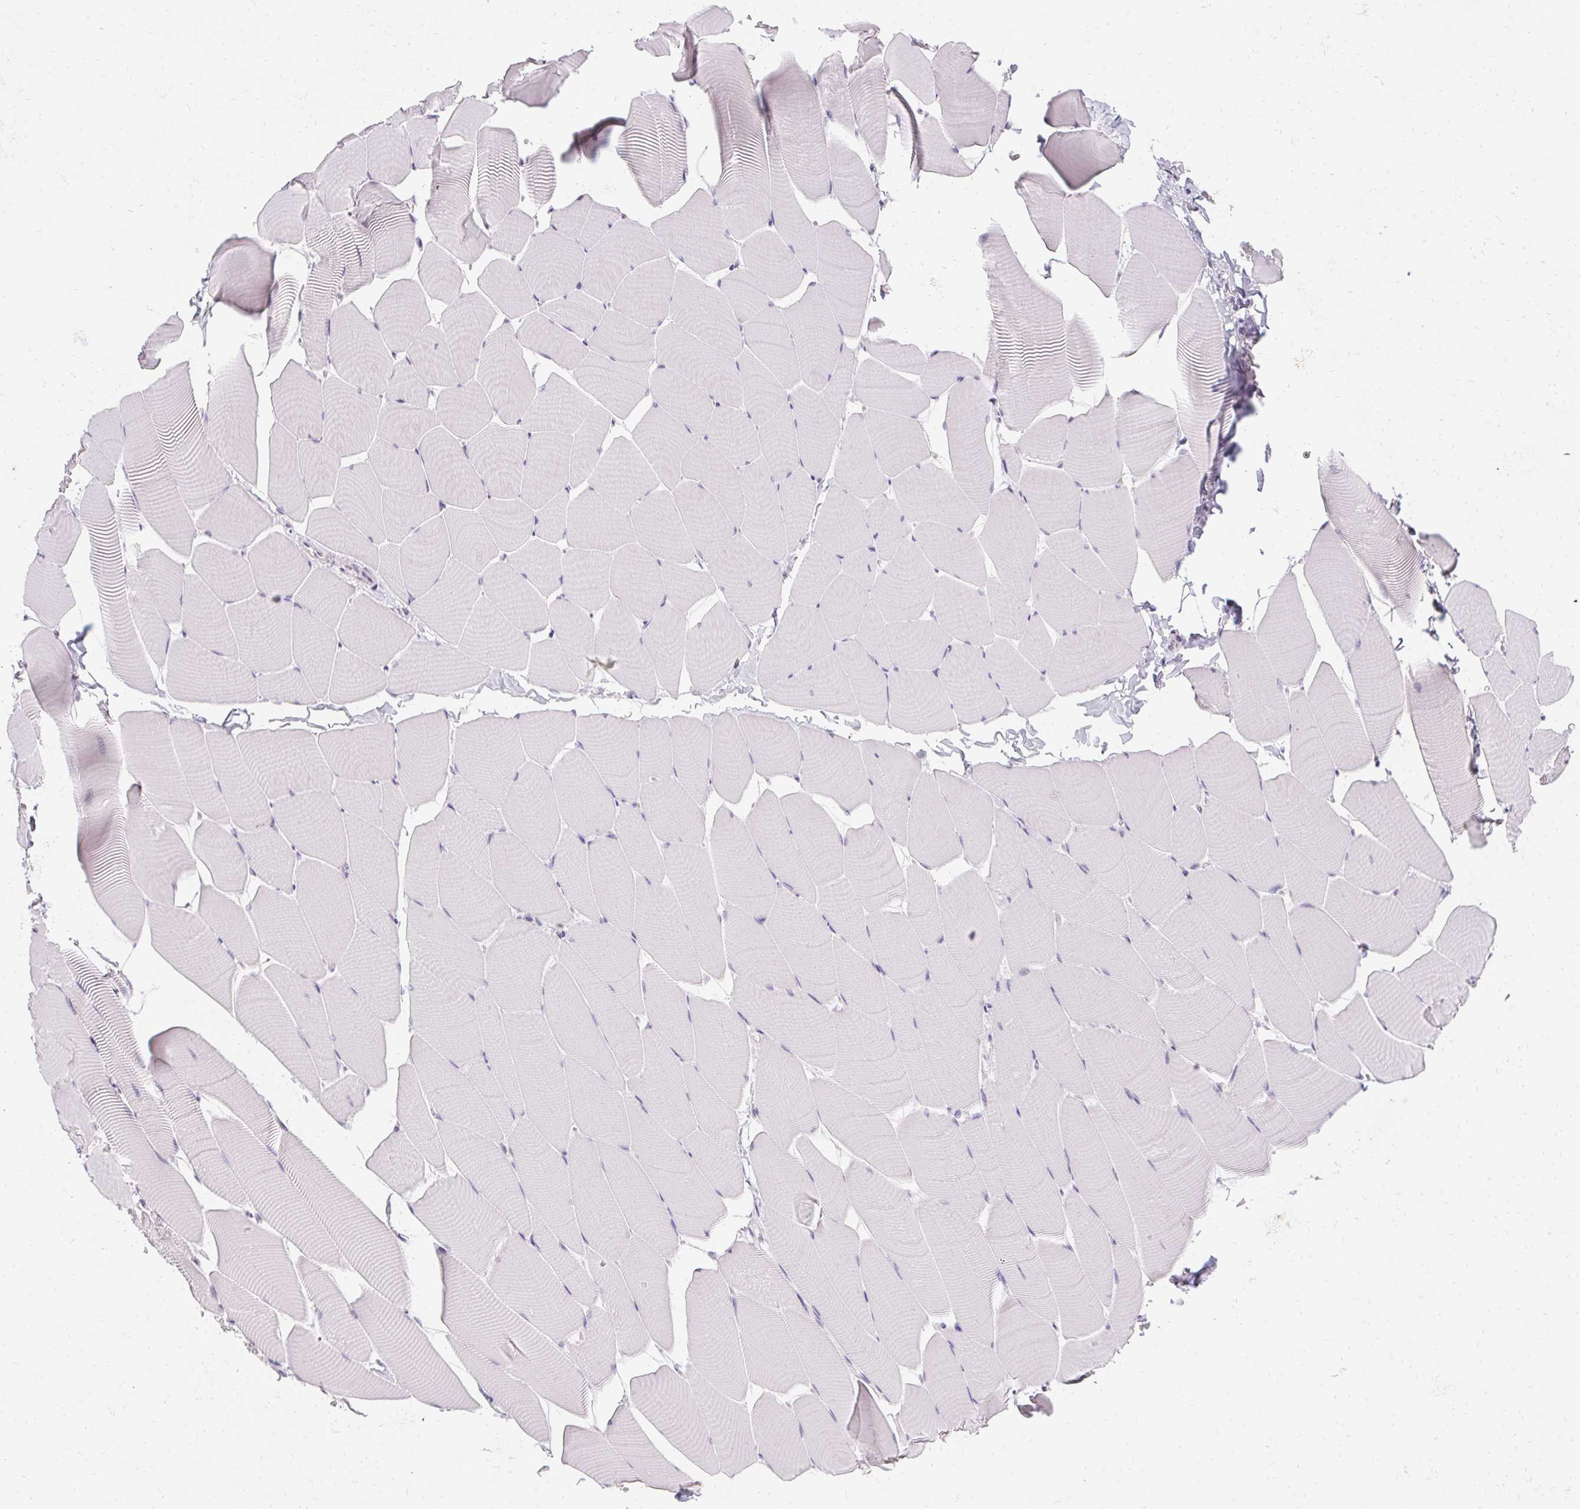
{"staining": {"intensity": "negative", "quantity": "none", "location": "none"}, "tissue": "skeletal muscle", "cell_type": "Myocytes", "image_type": "normal", "snomed": [{"axis": "morphology", "description": "Normal tissue, NOS"}, {"axis": "topography", "description": "Skeletal muscle"}], "caption": "Skeletal muscle stained for a protein using immunohistochemistry demonstrates no expression myocytes.", "gene": "HSD17B3", "patient": {"sex": "male", "age": 25}}